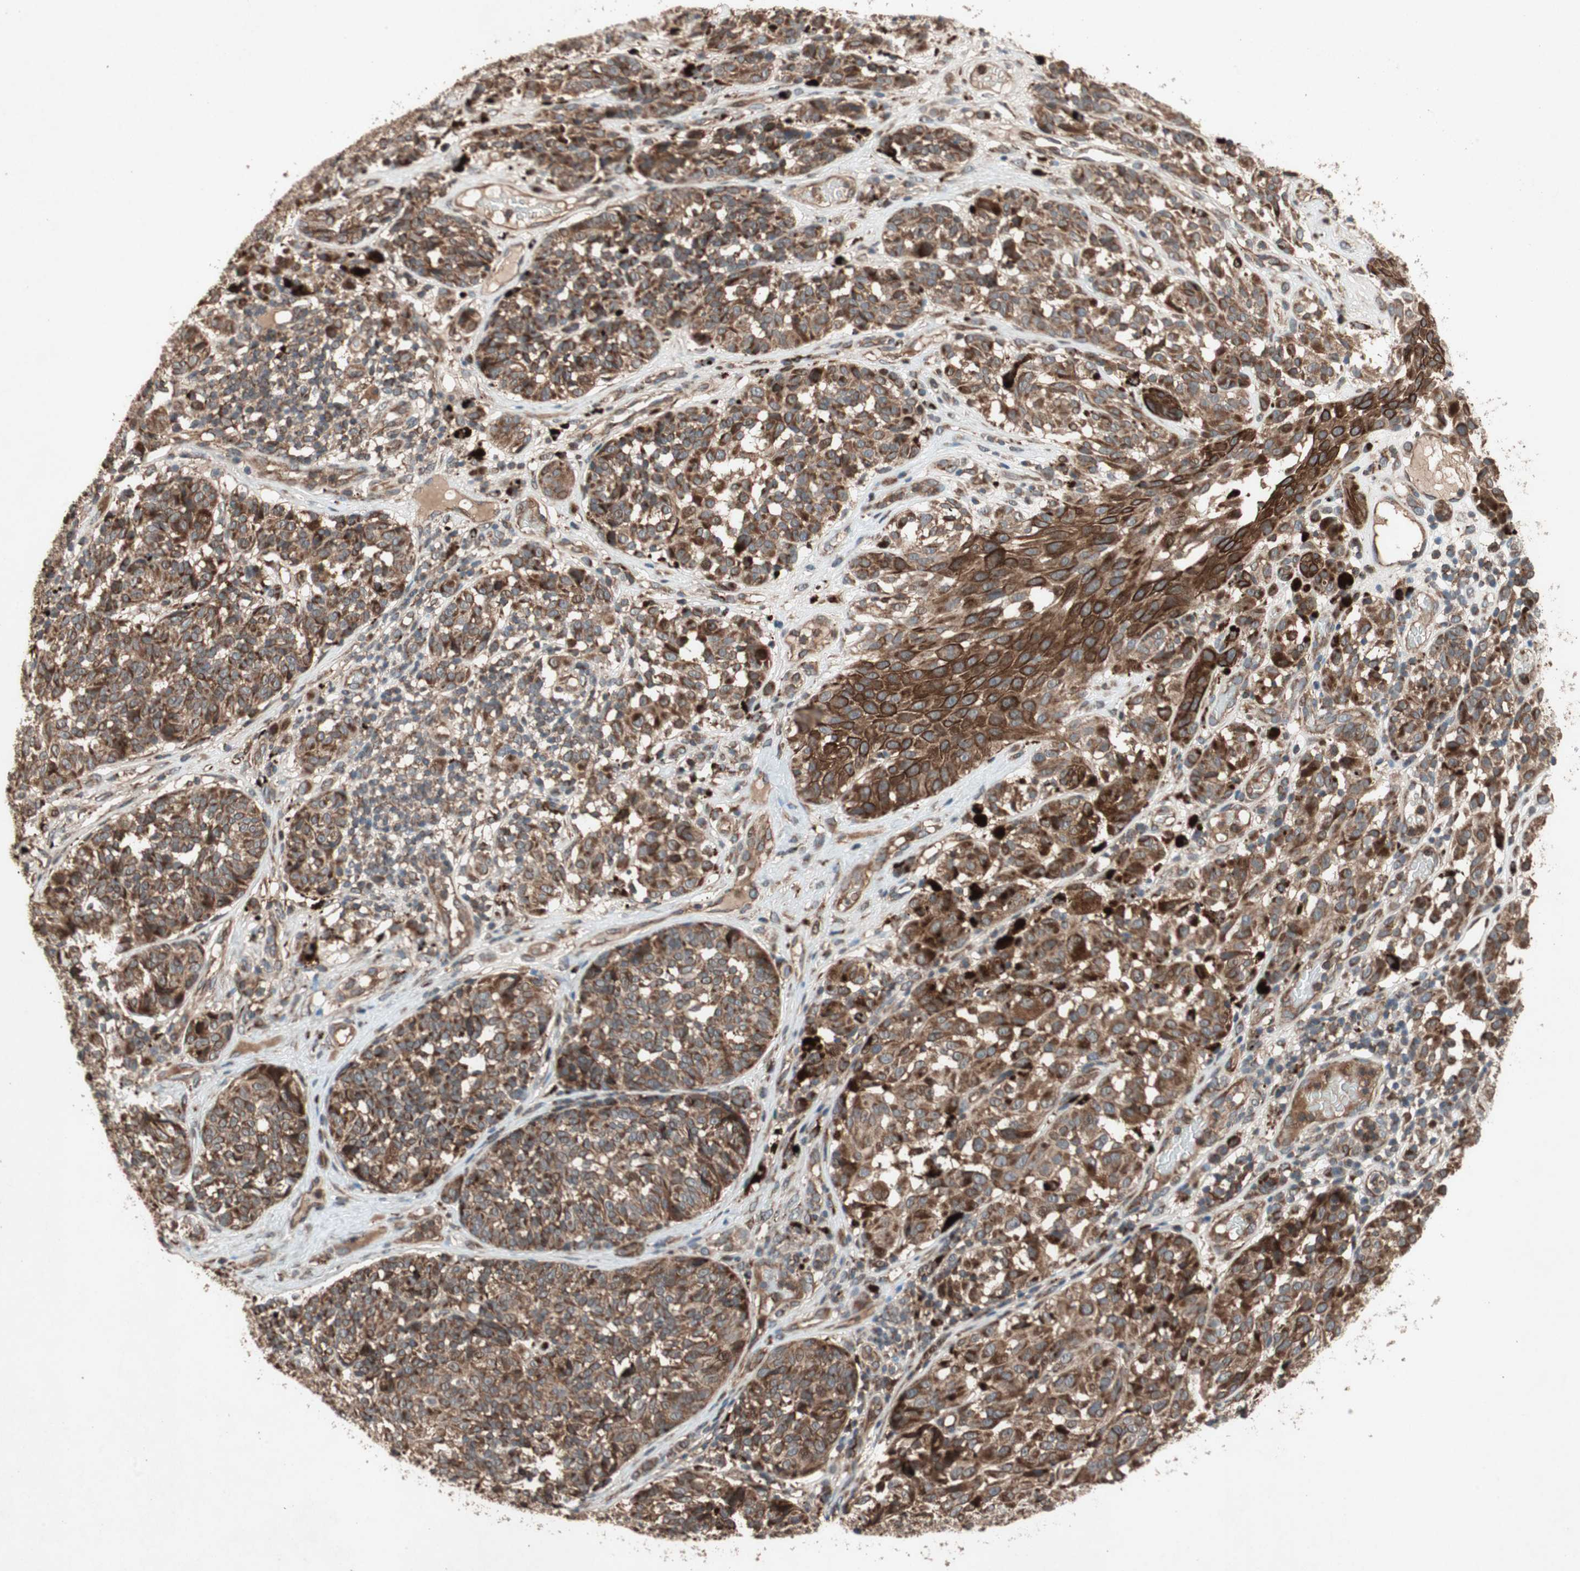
{"staining": {"intensity": "strong", "quantity": ">75%", "location": "cytoplasmic/membranous"}, "tissue": "melanoma", "cell_type": "Tumor cells", "image_type": "cancer", "snomed": [{"axis": "morphology", "description": "Malignant melanoma, NOS"}, {"axis": "topography", "description": "Skin"}], "caption": "Malignant melanoma was stained to show a protein in brown. There is high levels of strong cytoplasmic/membranous positivity in about >75% of tumor cells. The staining is performed using DAB brown chromogen to label protein expression. The nuclei are counter-stained blue using hematoxylin.", "gene": "RAB1A", "patient": {"sex": "female", "age": 46}}